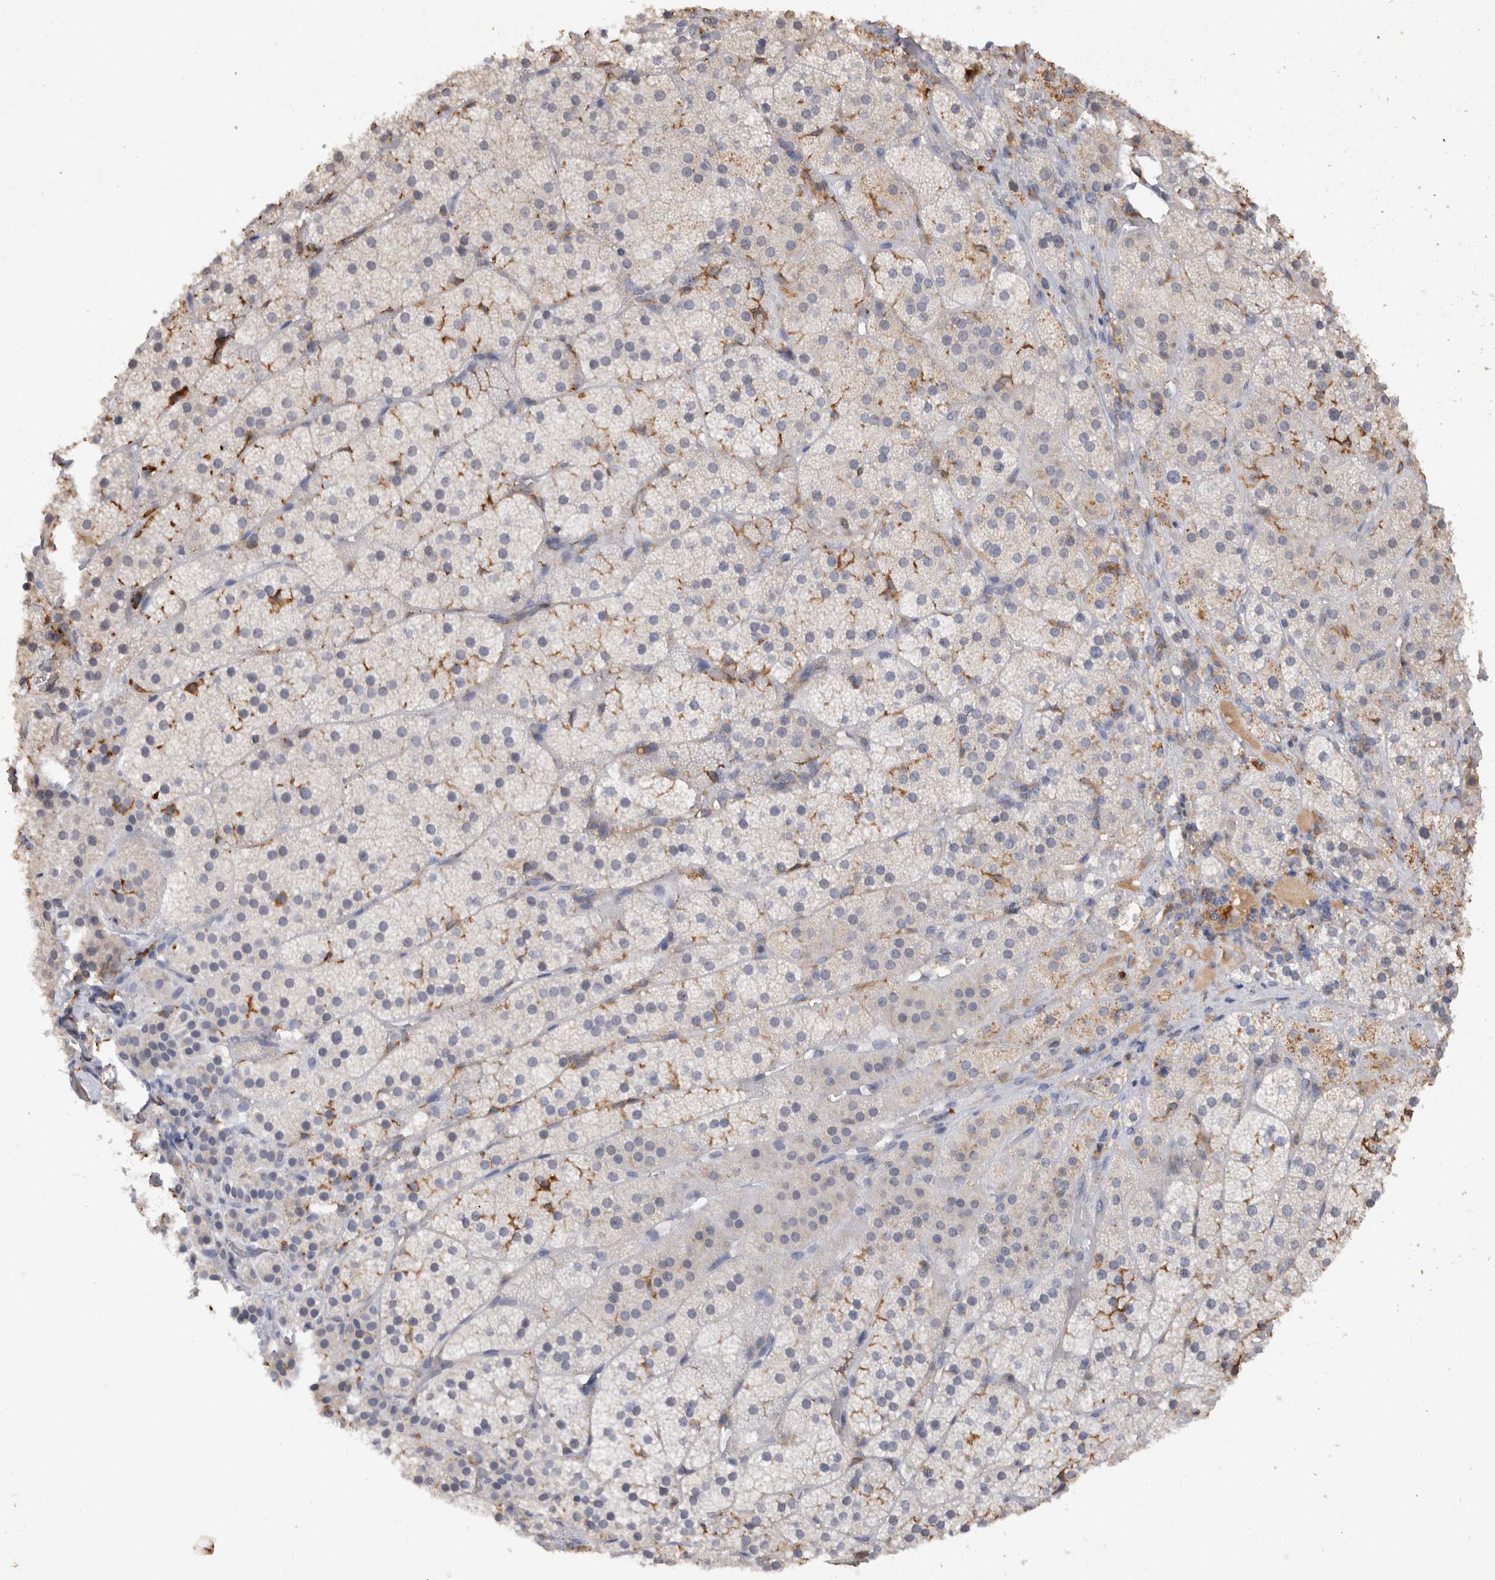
{"staining": {"intensity": "moderate", "quantity": "<25%", "location": "cytoplasmic/membranous"}, "tissue": "adrenal gland", "cell_type": "Glandular cells", "image_type": "normal", "snomed": [{"axis": "morphology", "description": "Normal tissue, NOS"}, {"axis": "topography", "description": "Adrenal gland"}], "caption": "Glandular cells show moderate cytoplasmic/membranous staining in approximately <25% of cells in benign adrenal gland.", "gene": "VSIG4", "patient": {"sex": "female", "age": 44}}